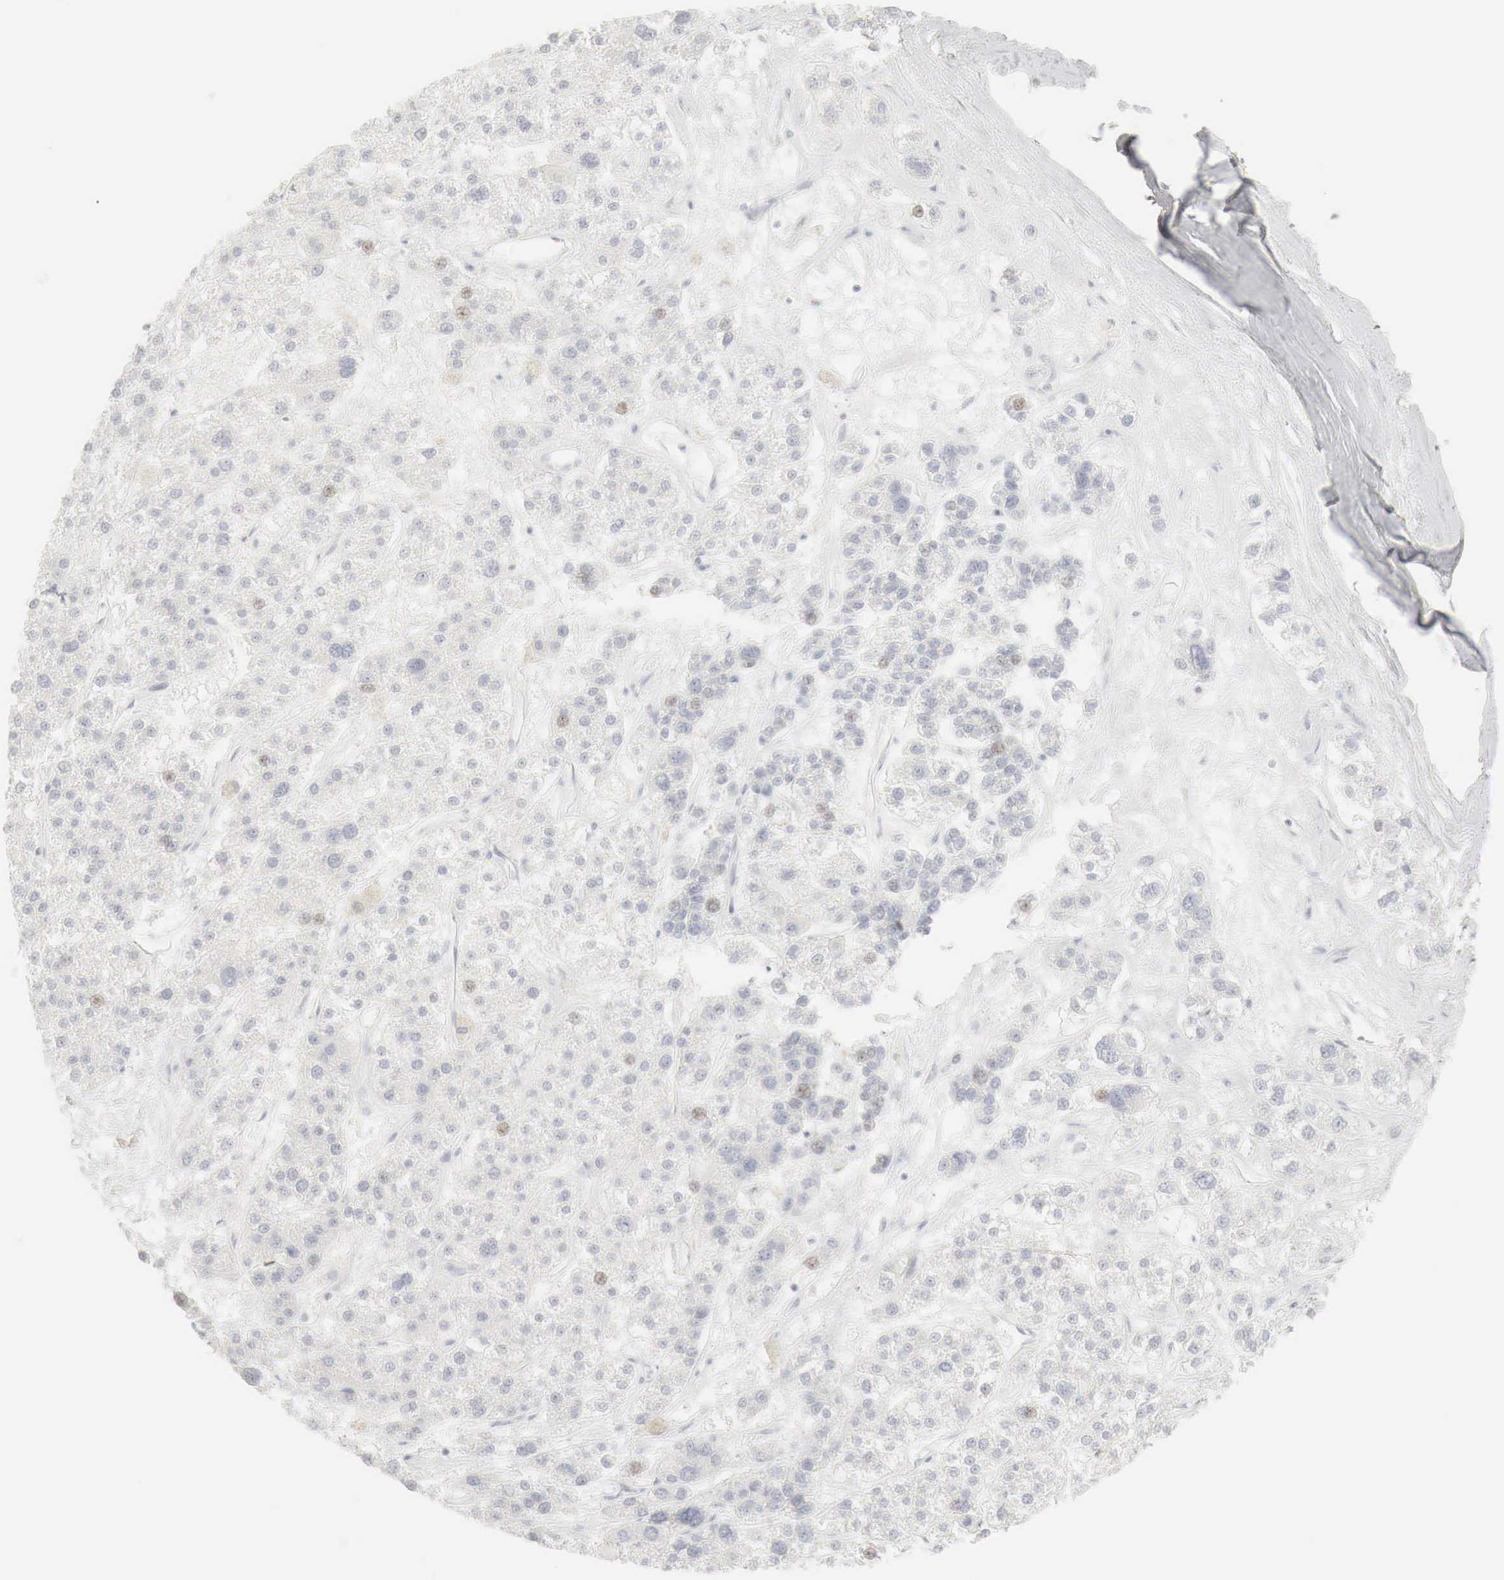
{"staining": {"intensity": "negative", "quantity": "none", "location": "none"}, "tissue": "liver cancer", "cell_type": "Tumor cells", "image_type": "cancer", "snomed": [{"axis": "morphology", "description": "Carcinoma, Hepatocellular, NOS"}, {"axis": "topography", "description": "Liver"}], "caption": "Liver cancer was stained to show a protein in brown. There is no significant staining in tumor cells.", "gene": "TP63", "patient": {"sex": "female", "age": 85}}